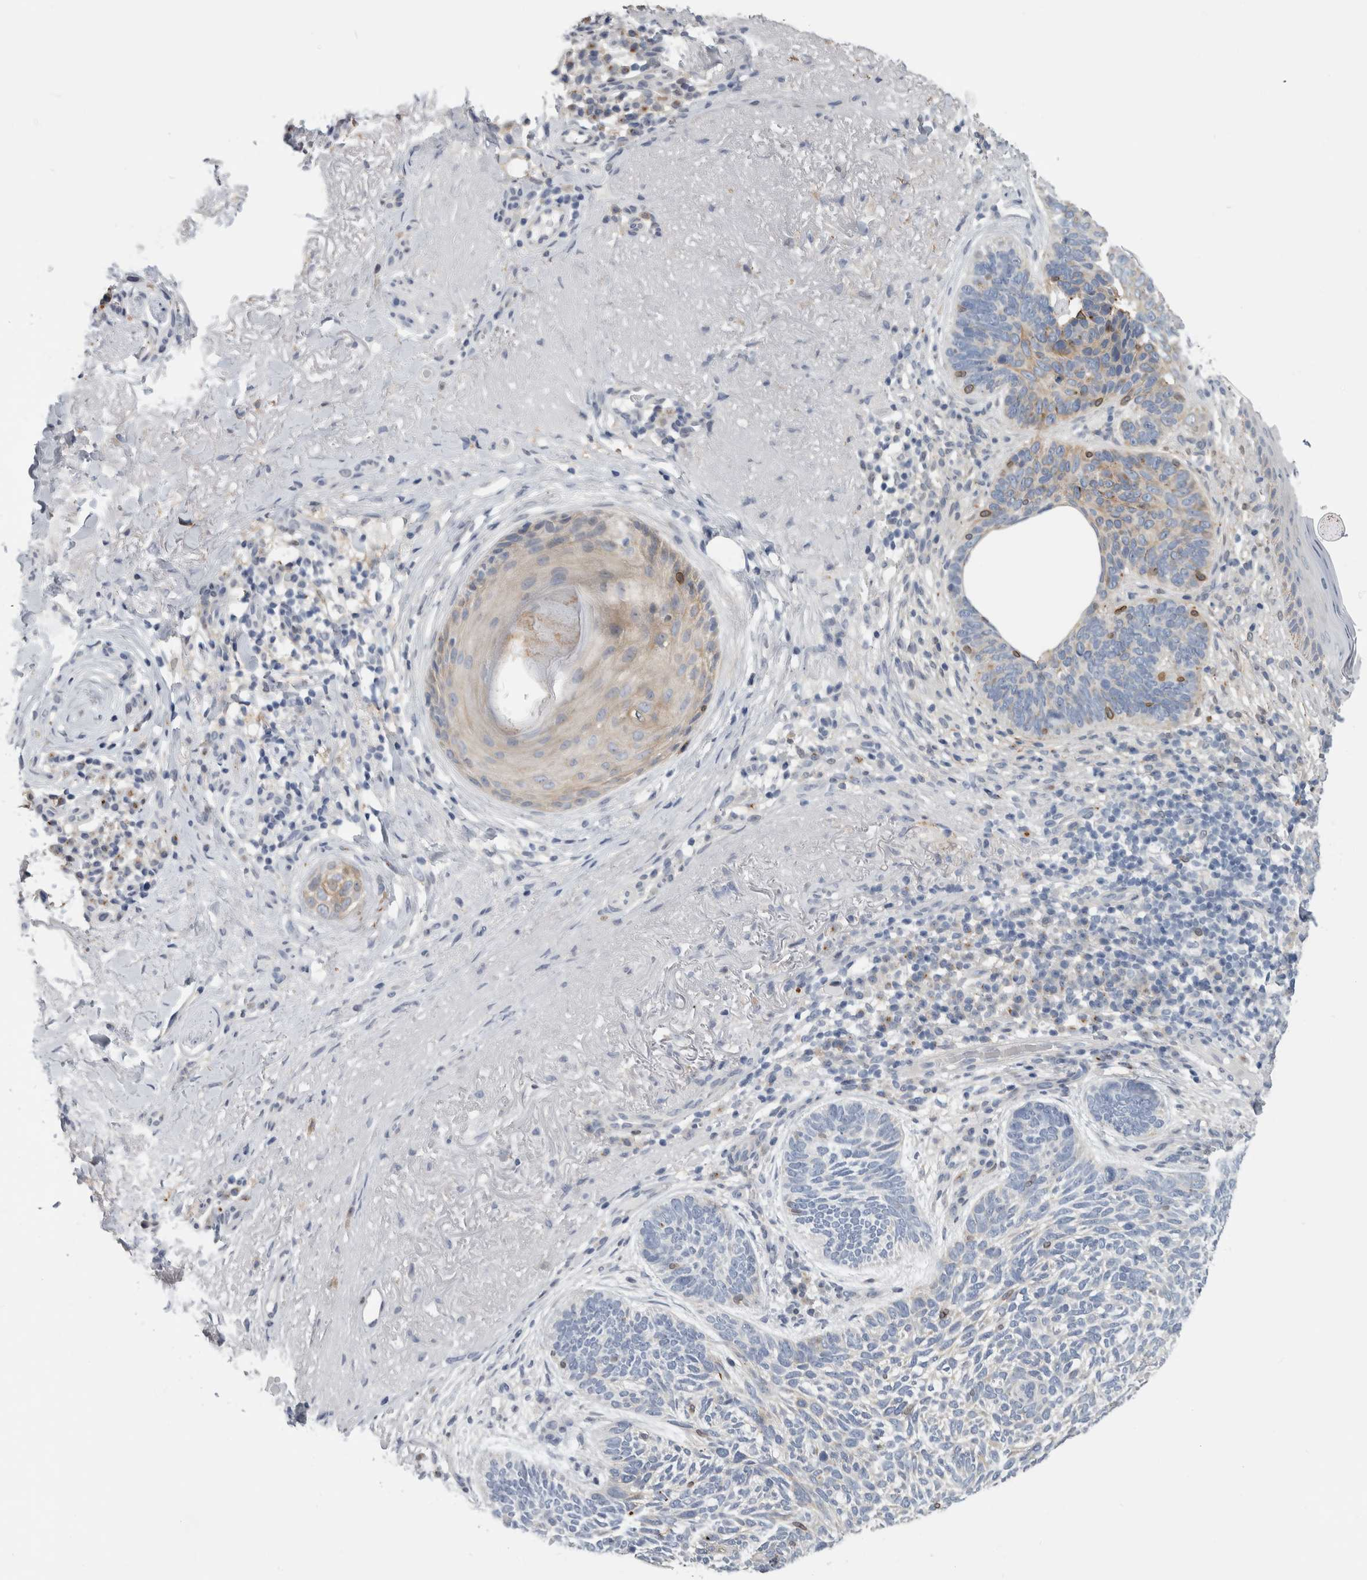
{"staining": {"intensity": "weak", "quantity": "<25%", "location": "cytoplasmic/membranous"}, "tissue": "skin cancer", "cell_type": "Tumor cells", "image_type": "cancer", "snomed": [{"axis": "morphology", "description": "Basal cell carcinoma"}, {"axis": "topography", "description": "Skin"}], "caption": "Immunohistochemistry of human skin basal cell carcinoma shows no positivity in tumor cells.", "gene": "DNAJC24", "patient": {"sex": "female", "age": 85}}